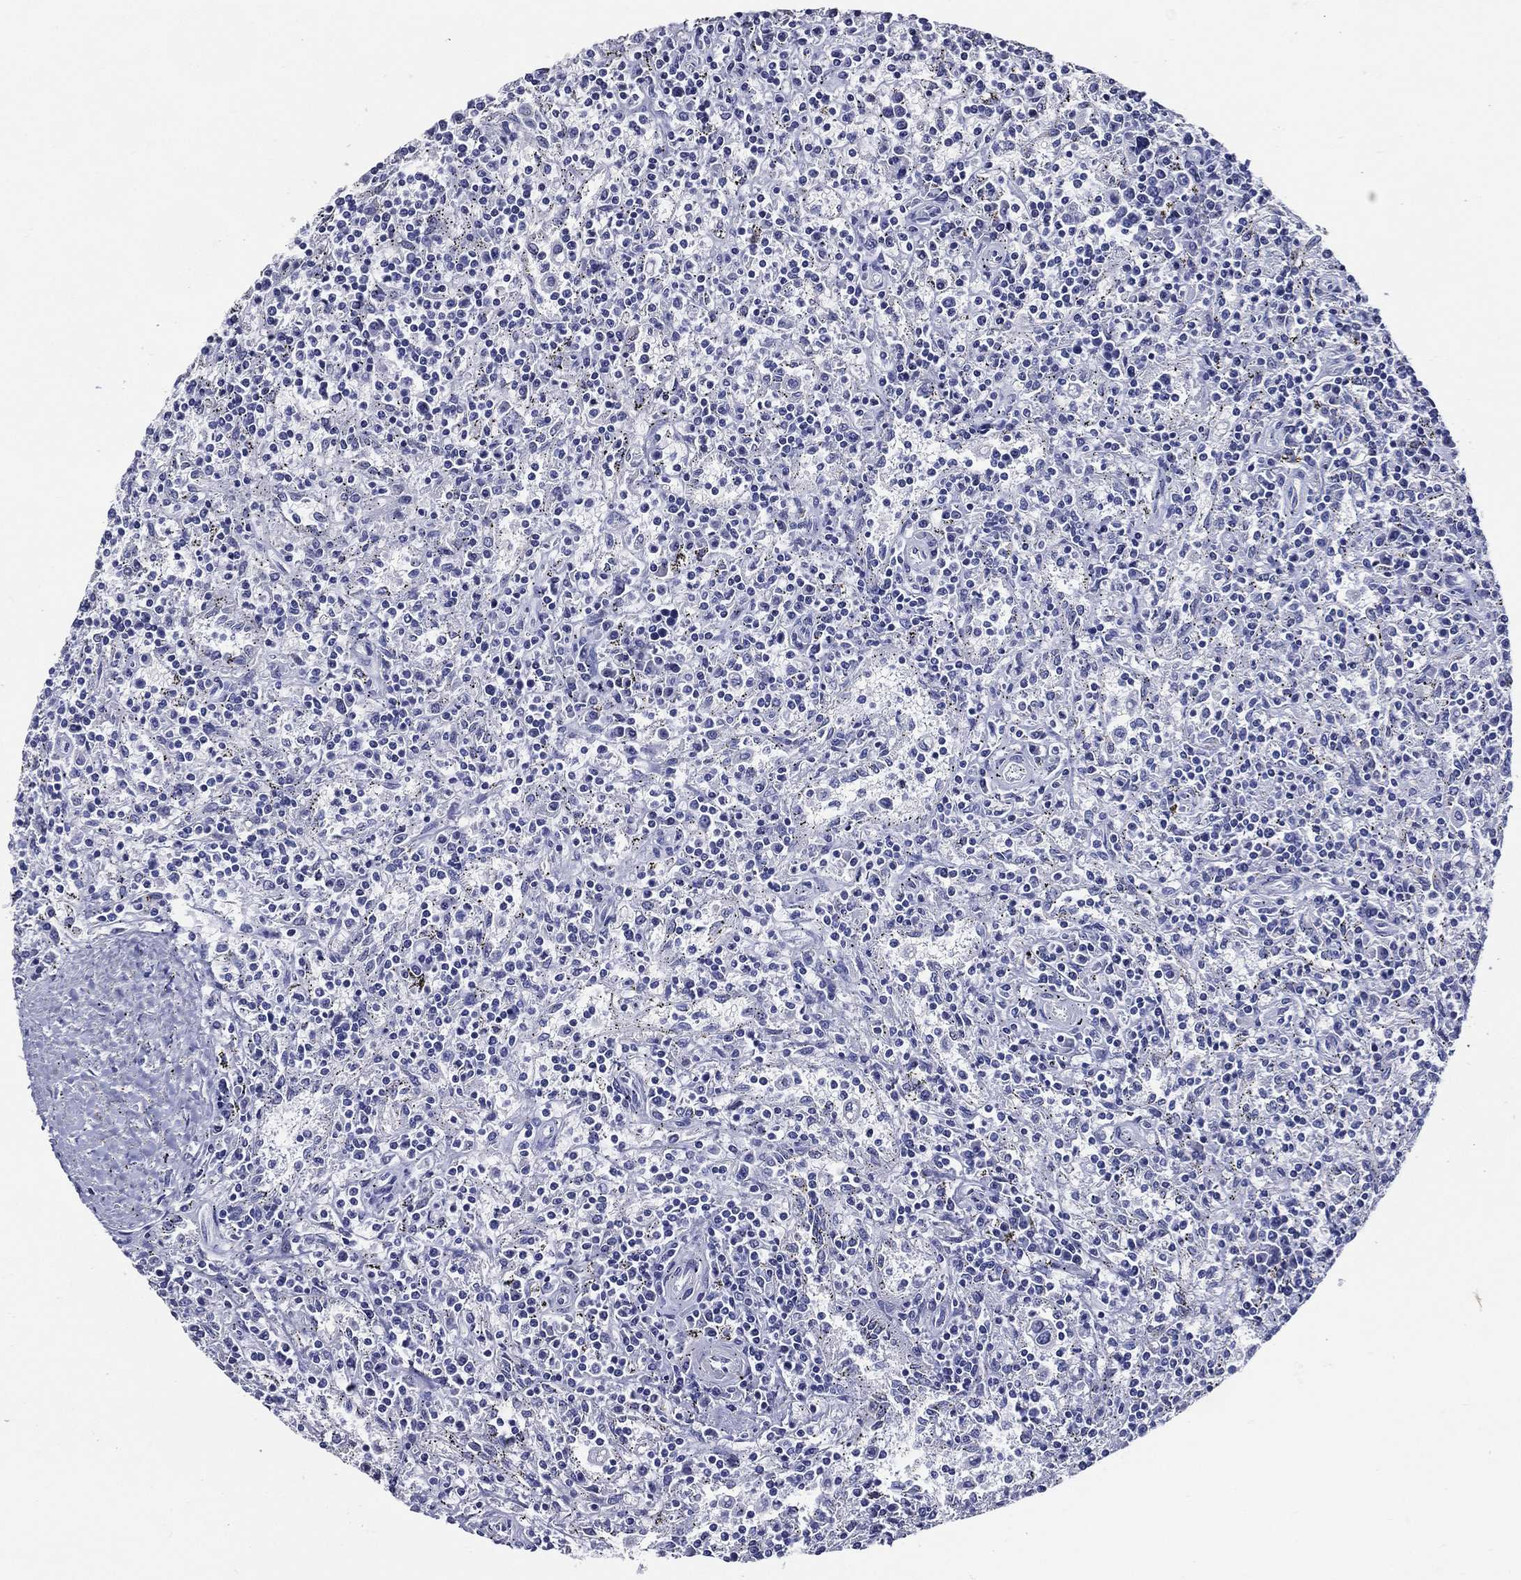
{"staining": {"intensity": "negative", "quantity": "none", "location": "none"}, "tissue": "lymphoma", "cell_type": "Tumor cells", "image_type": "cancer", "snomed": [{"axis": "morphology", "description": "Malignant lymphoma, non-Hodgkin's type, Low grade"}, {"axis": "topography", "description": "Spleen"}], "caption": "Tumor cells show no significant positivity in malignant lymphoma, non-Hodgkin's type (low-grade).", "gene": "ACE2", "patient": {"sex": "male", "age": 62}}